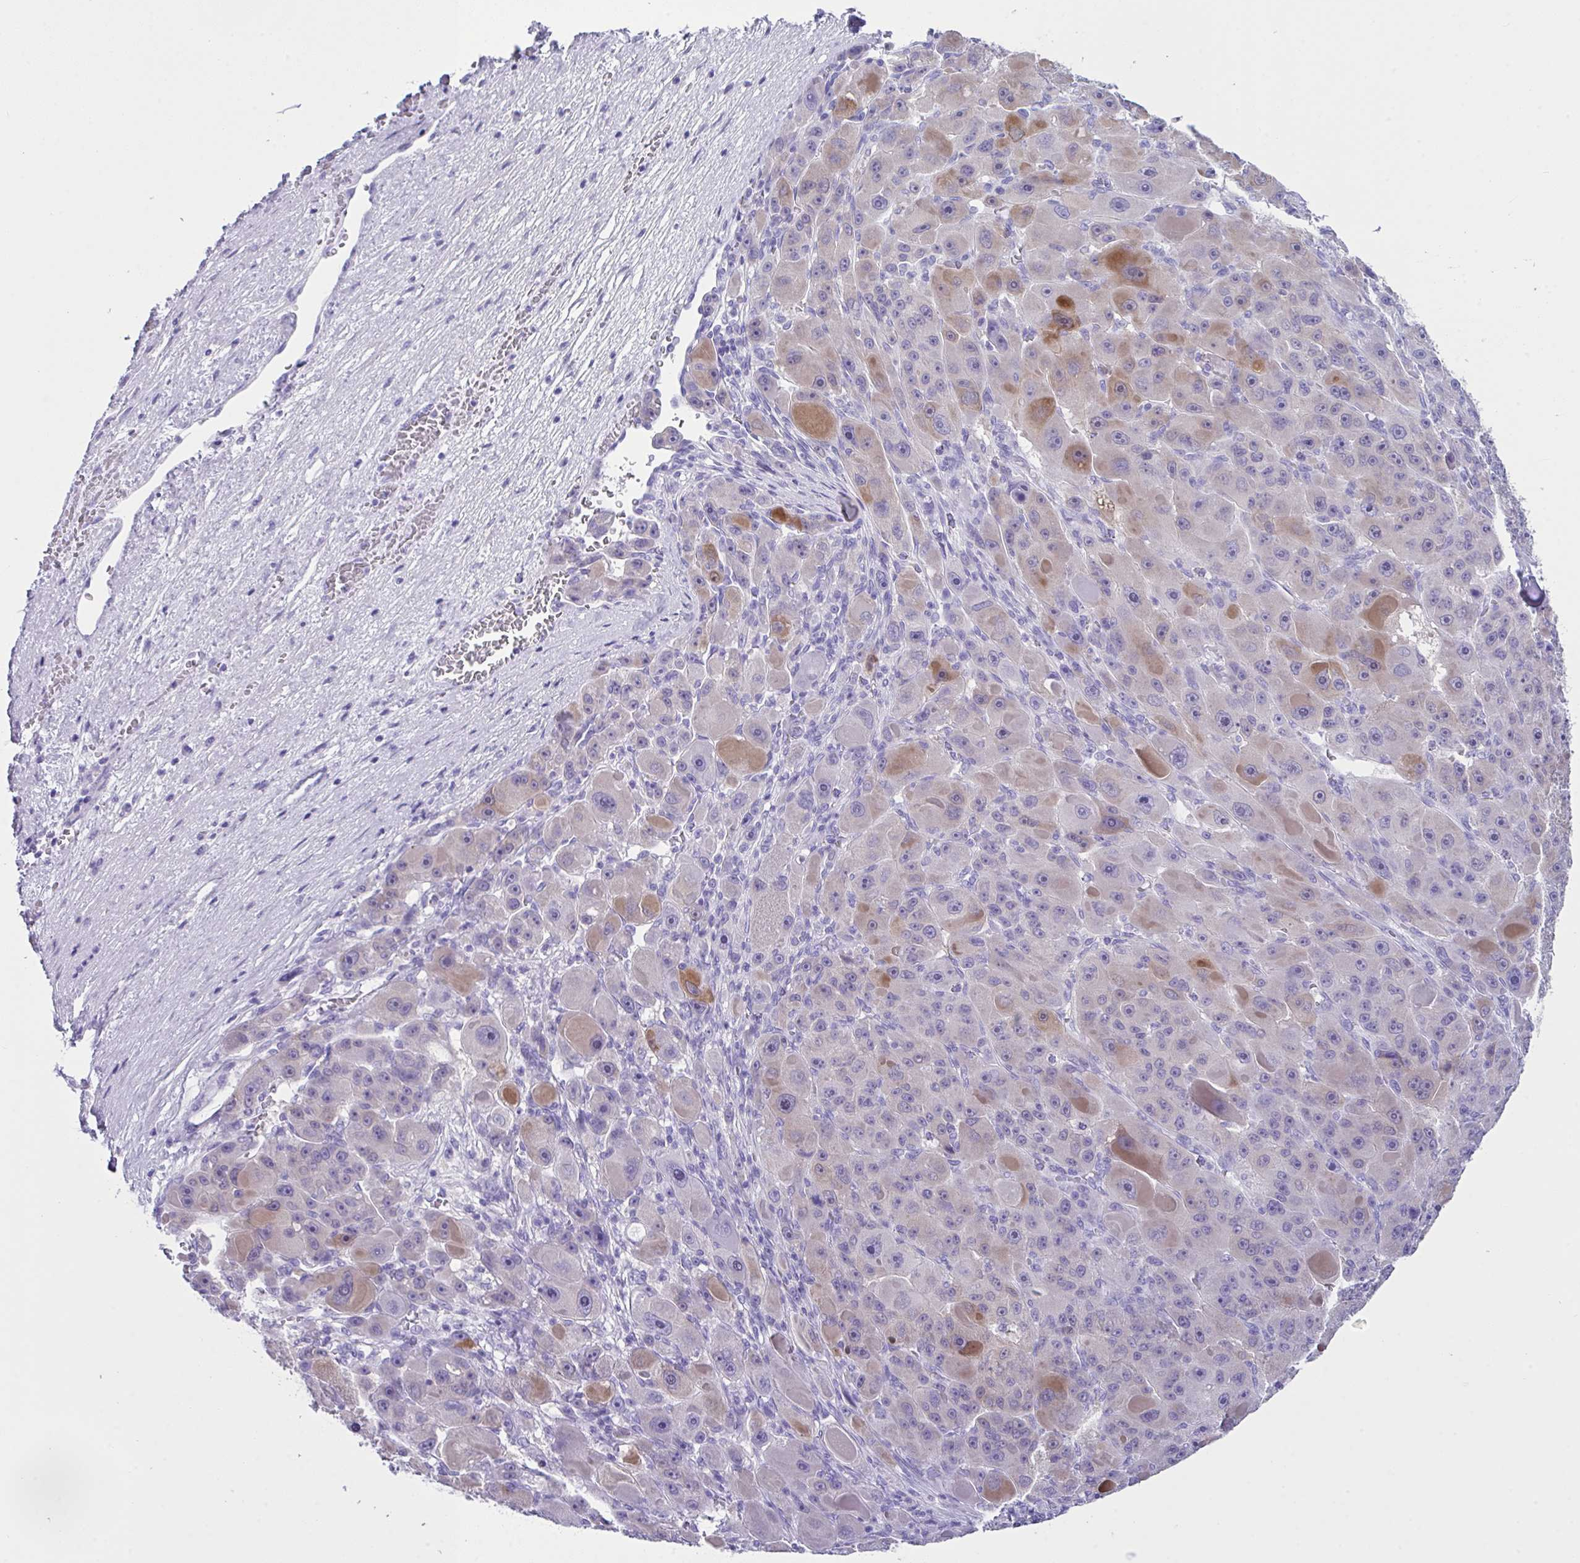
{"staining": {"intensity": "moderate", "quantity": "<25%", "location": "cytoplasmic/membranous"}, "tissue": "liver cancer", "cell_type": "Tumor cells", "image_type": "cancer", "snomed": [{"axis": "morphology", "description": "Carcinoma, Hepatocellular, NOS"}, {"axis": "topography", "description": "Liver"}], "caption": "The immunohistochemical stain shows moderate cytoplasmic/membranous expression in tumor cells of liver hepatocellular carcinoma tissue. The protein of interest is shown in brown color, while the nuclei are stained blue.", "gene": "LGALS4", "patient": {"sex": "male", "age": 76}}